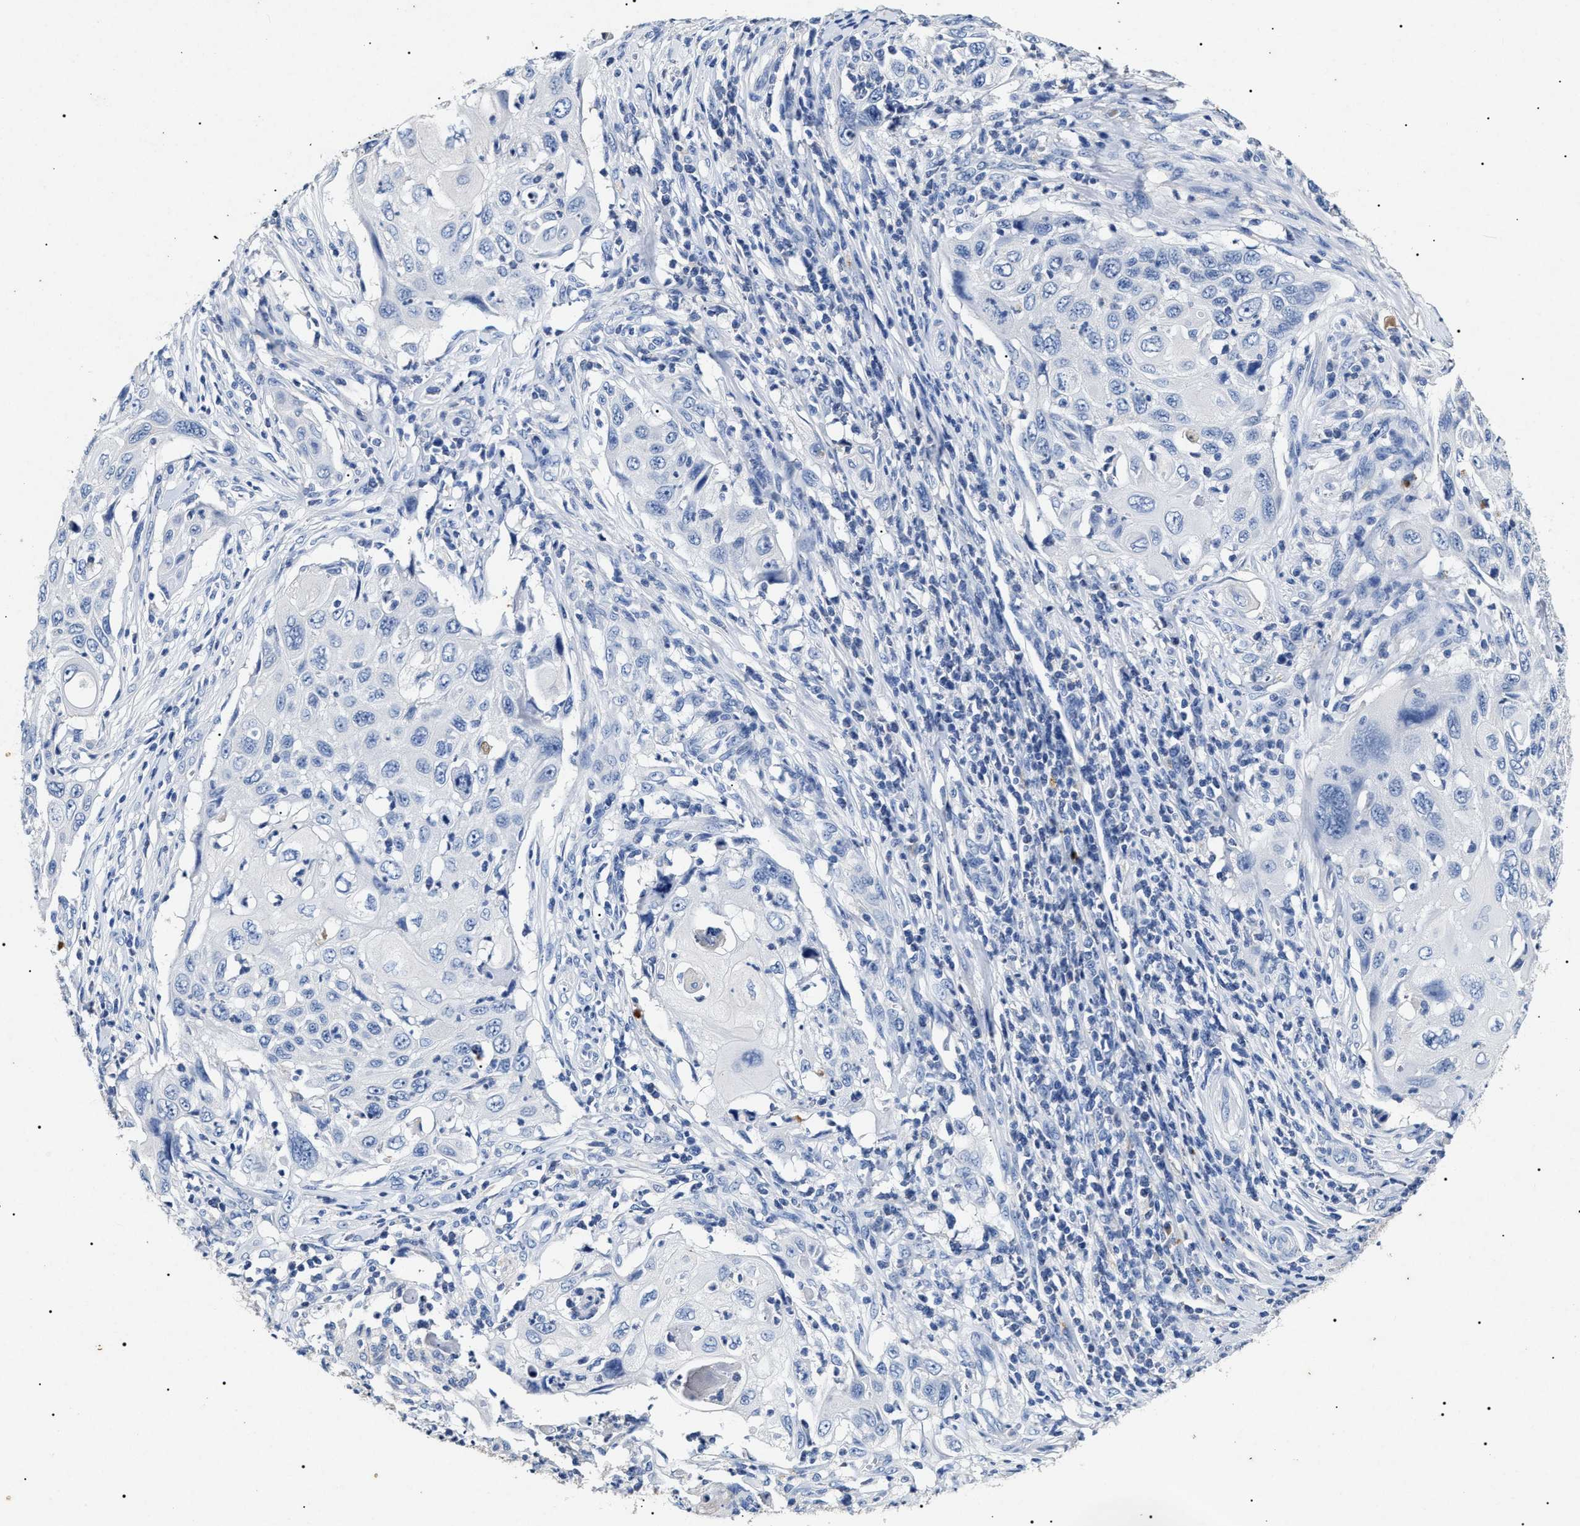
{"staining": {"intensity": "negative", "quantity": "none", "location": "none"}, "tissue": "cervical cancer", "cell_type": "Tumor cells", "image_type": "cancer", "snomed": [{"axis": "morphology", "description": "Squamous cell carcinoma, NOS"}, {"axis": "topography", "description": "Cervix"}], "caption": "This is an IHC image of squamous cell carcinoma (cervical). There is no positivity in tumor cells.", "gene": "LRRC8E", "patient": {"sex": "female", "age": 70}}